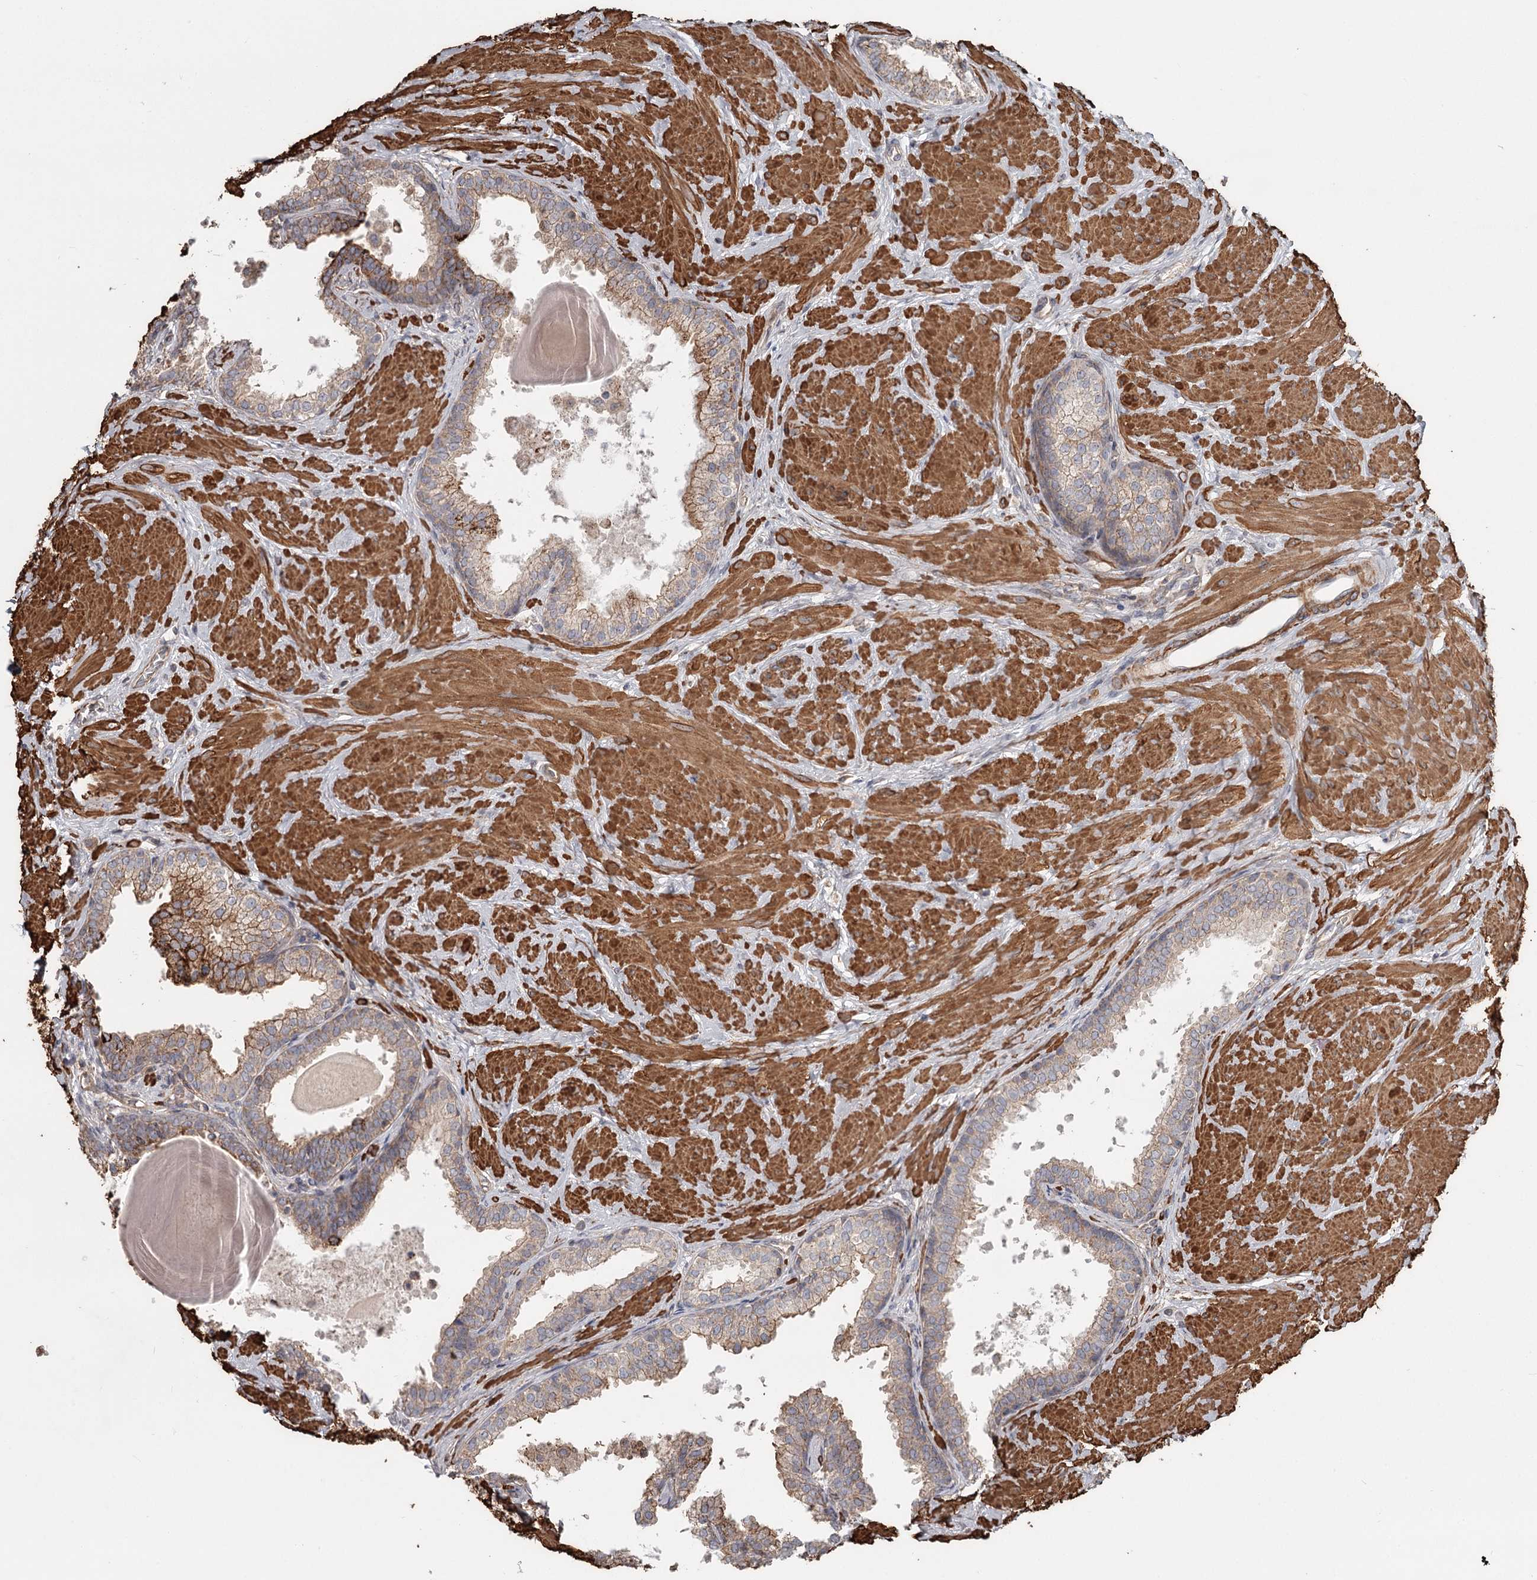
{"staining": {"intensity": "weak", "quantity": ">75%", "location": "cytoplasmic/membranous"}, "tissue": "prostate", "cell_type": "Glandular cells", "image_type": "normal", "snomed": [{"axis": "morphology", "description": "Normal tissue, NOS"}, {"axis": "topography", "description": "Prostate"}], "caption": "The micrograph exhibits staining of normal prostate, revealing weak cytoplasmic/membranous protein staining (brown color) within glandular cells.", "gene": "DHRS9", "patient": {"sex": "male", "age": 48}}